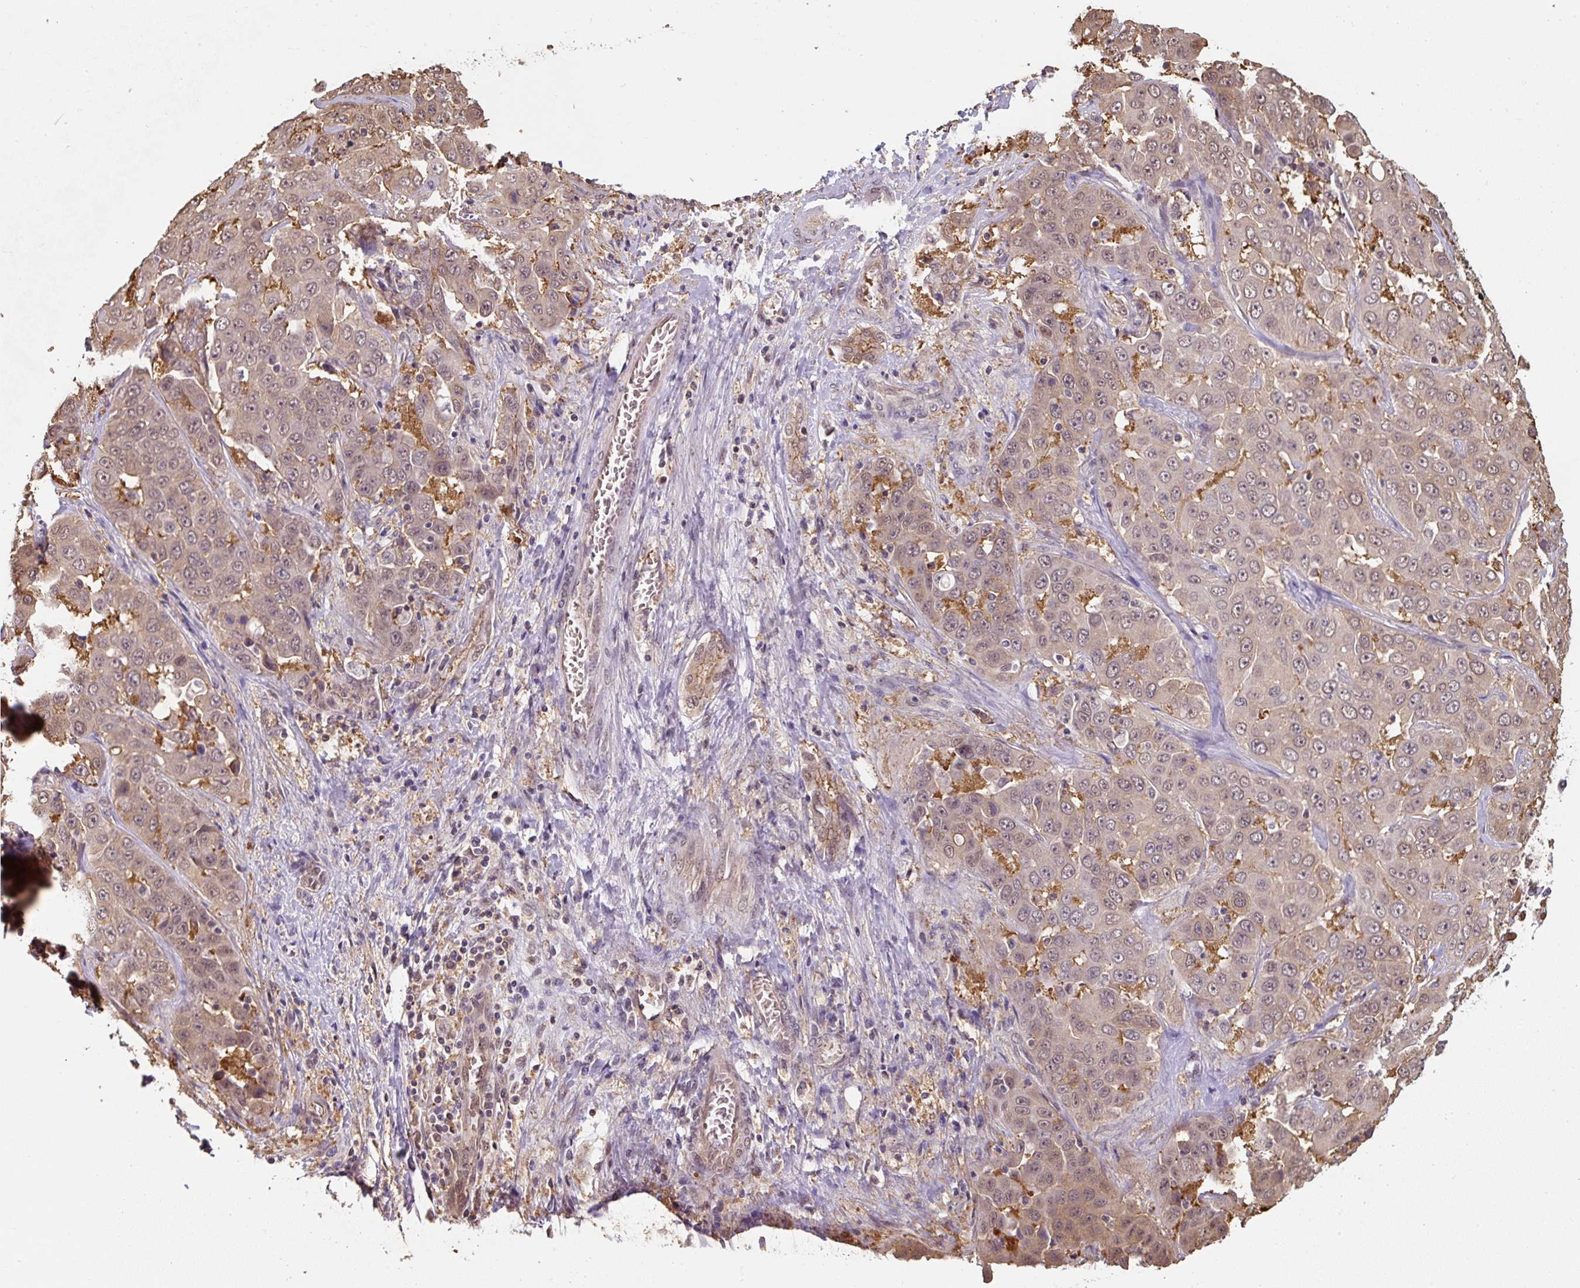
{"staining": {"intensity": "negative", "quantity": "none", "location": "none"}, "tissue": "liver cancer", "cell_type": "Tumor cells", "image_type": "cancer", "snomed": [{"axis": "morphology", "description": "Cholangiocarcinoma"}, {"axis": "topography", "description": "Liver"}], "caption": "Liver cancer stained for a protein using IHC exhibits no positivity tumor cells.", "gene": "ST13", "patient": {"sex": "female", "age": 52}}